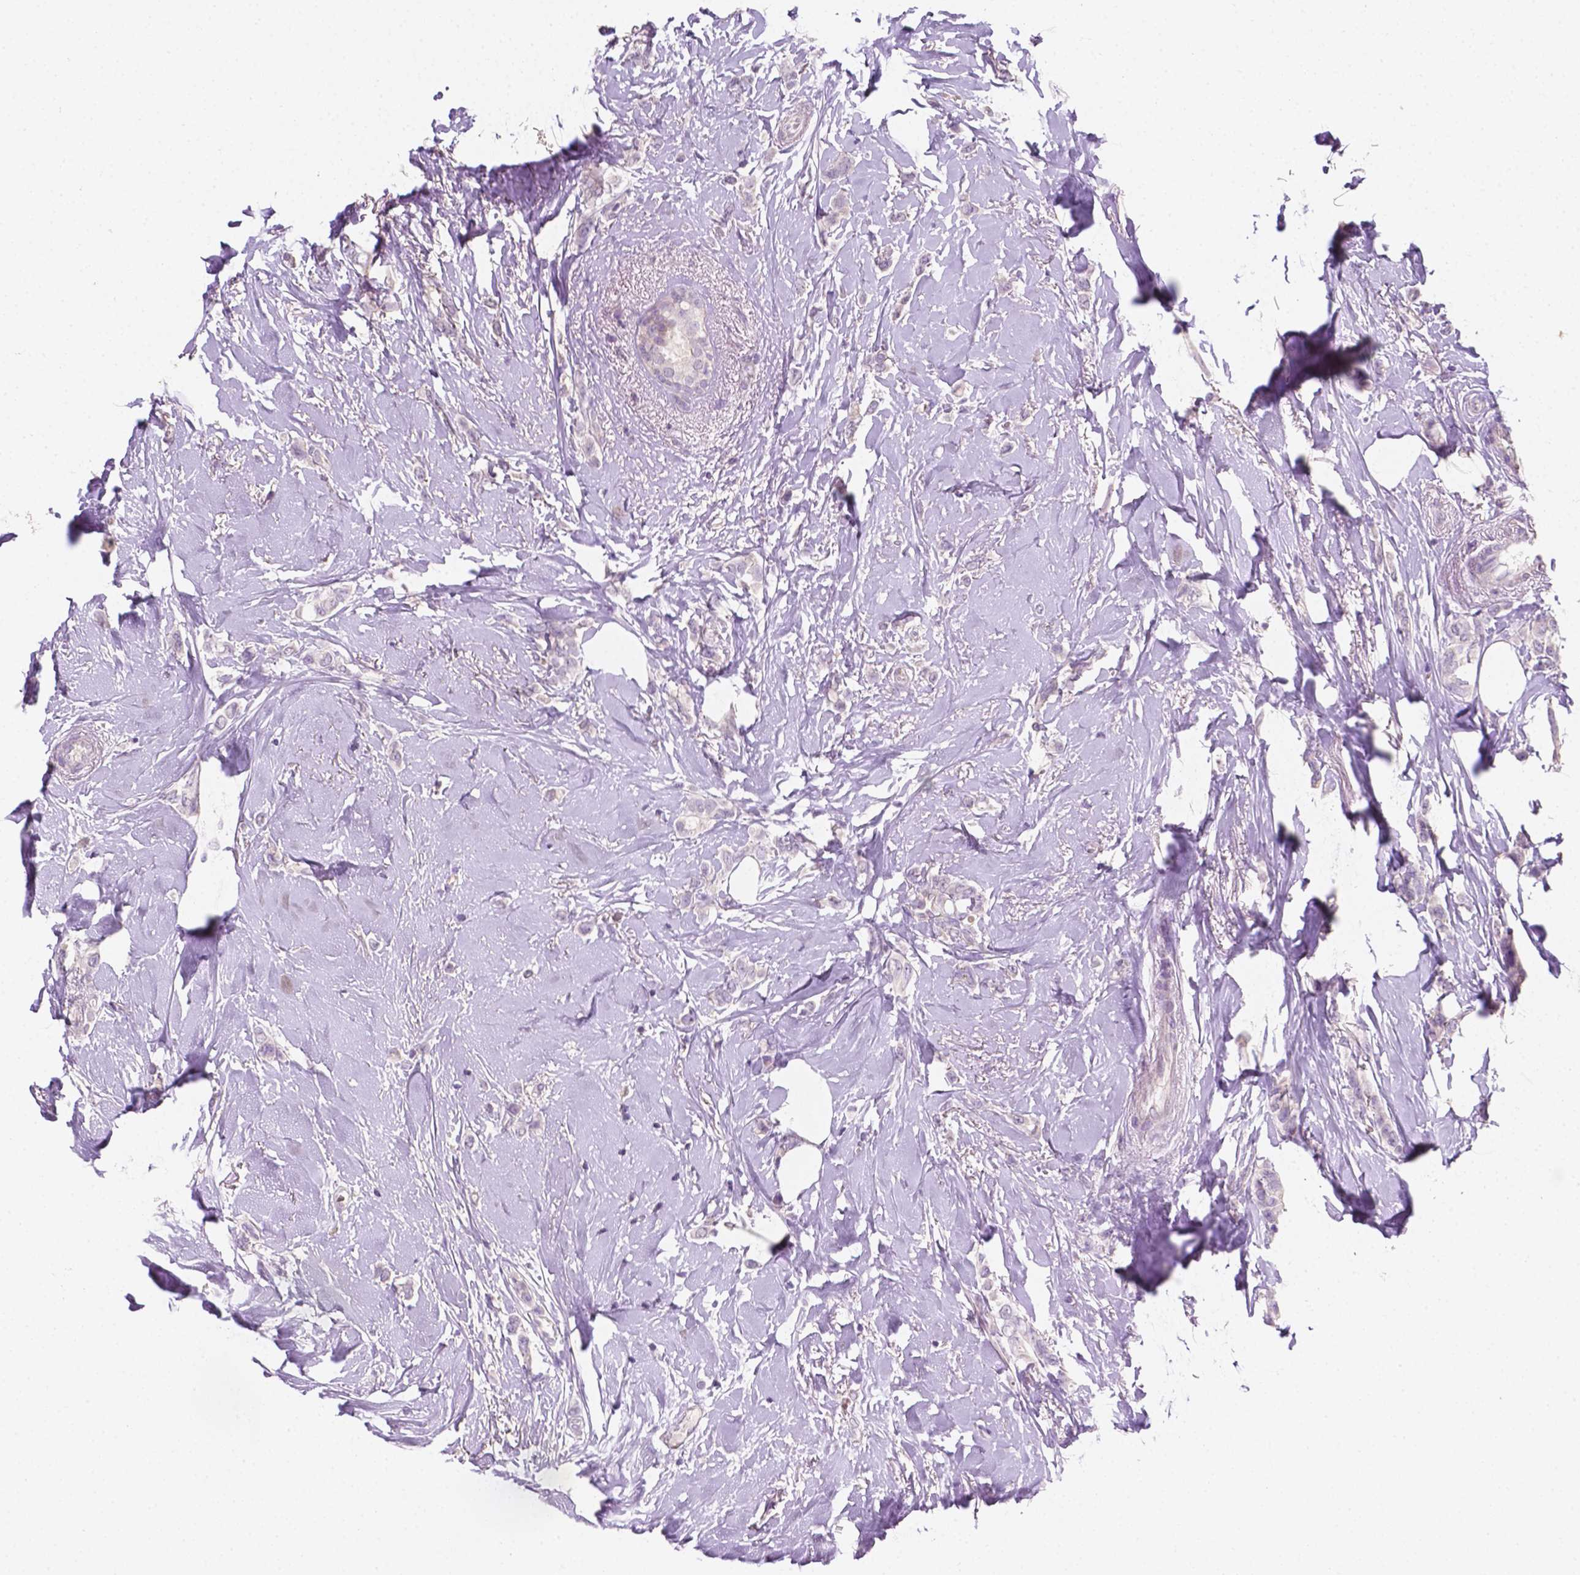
{"staining": {"intensity": "negative", "quantity": "none", "location": "none"}, "tissue": "breast cancer", "cell_type": "Tumor cells", "image_type": "cancer", "snomed": [{"axis": "morphology", "description": "Lobular carcinoma"}, {"axis": "topography", "description": "Breast"}], "caption": "Lobular carcinoma (breast) was stained to show a protein in brown. There is no significant staining in tumor cells.", "gene": "EGFR", "patient": {"sex": "female", "age": 66}}